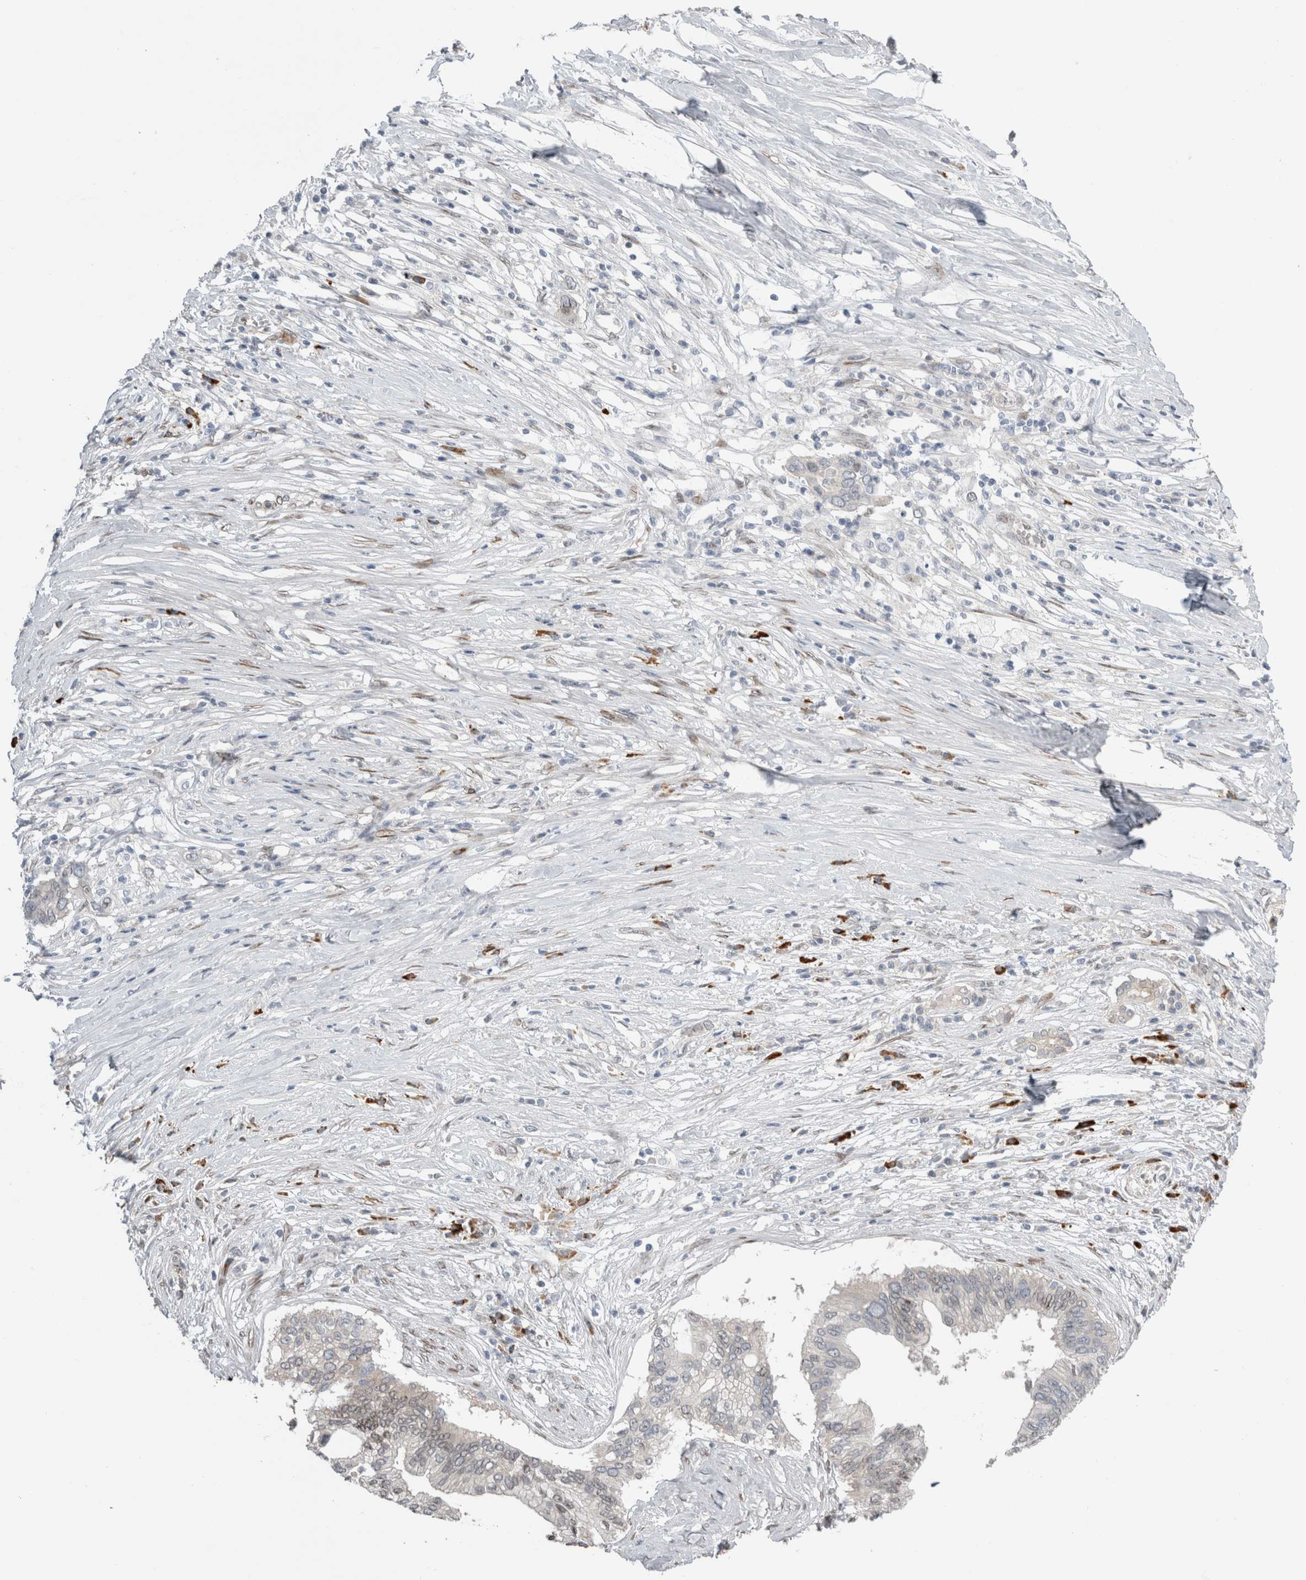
{"staining": {"intensity": "negative", "quantity": "none", "location": "none"}, "tissue": "pancreatic cancer", "cell_type": "Tumor cells", "image_type": "cancer", "snomed": [{"axis": "morphology", "description": "Normal tissue, NOS"}, {"axis": "morphology", "description": "Adenocarcinoma, NOS"}, {"axis": "topography", "description": "Pancreas"}, {"axis": "topography", "description": "Peripheral nerve tissue"}], "caption": "Tumor cells are negative for brown protein staining in pancreatic cancer.", "gene": "DMTN", "patient": {"sex": "male", "age": 59}}